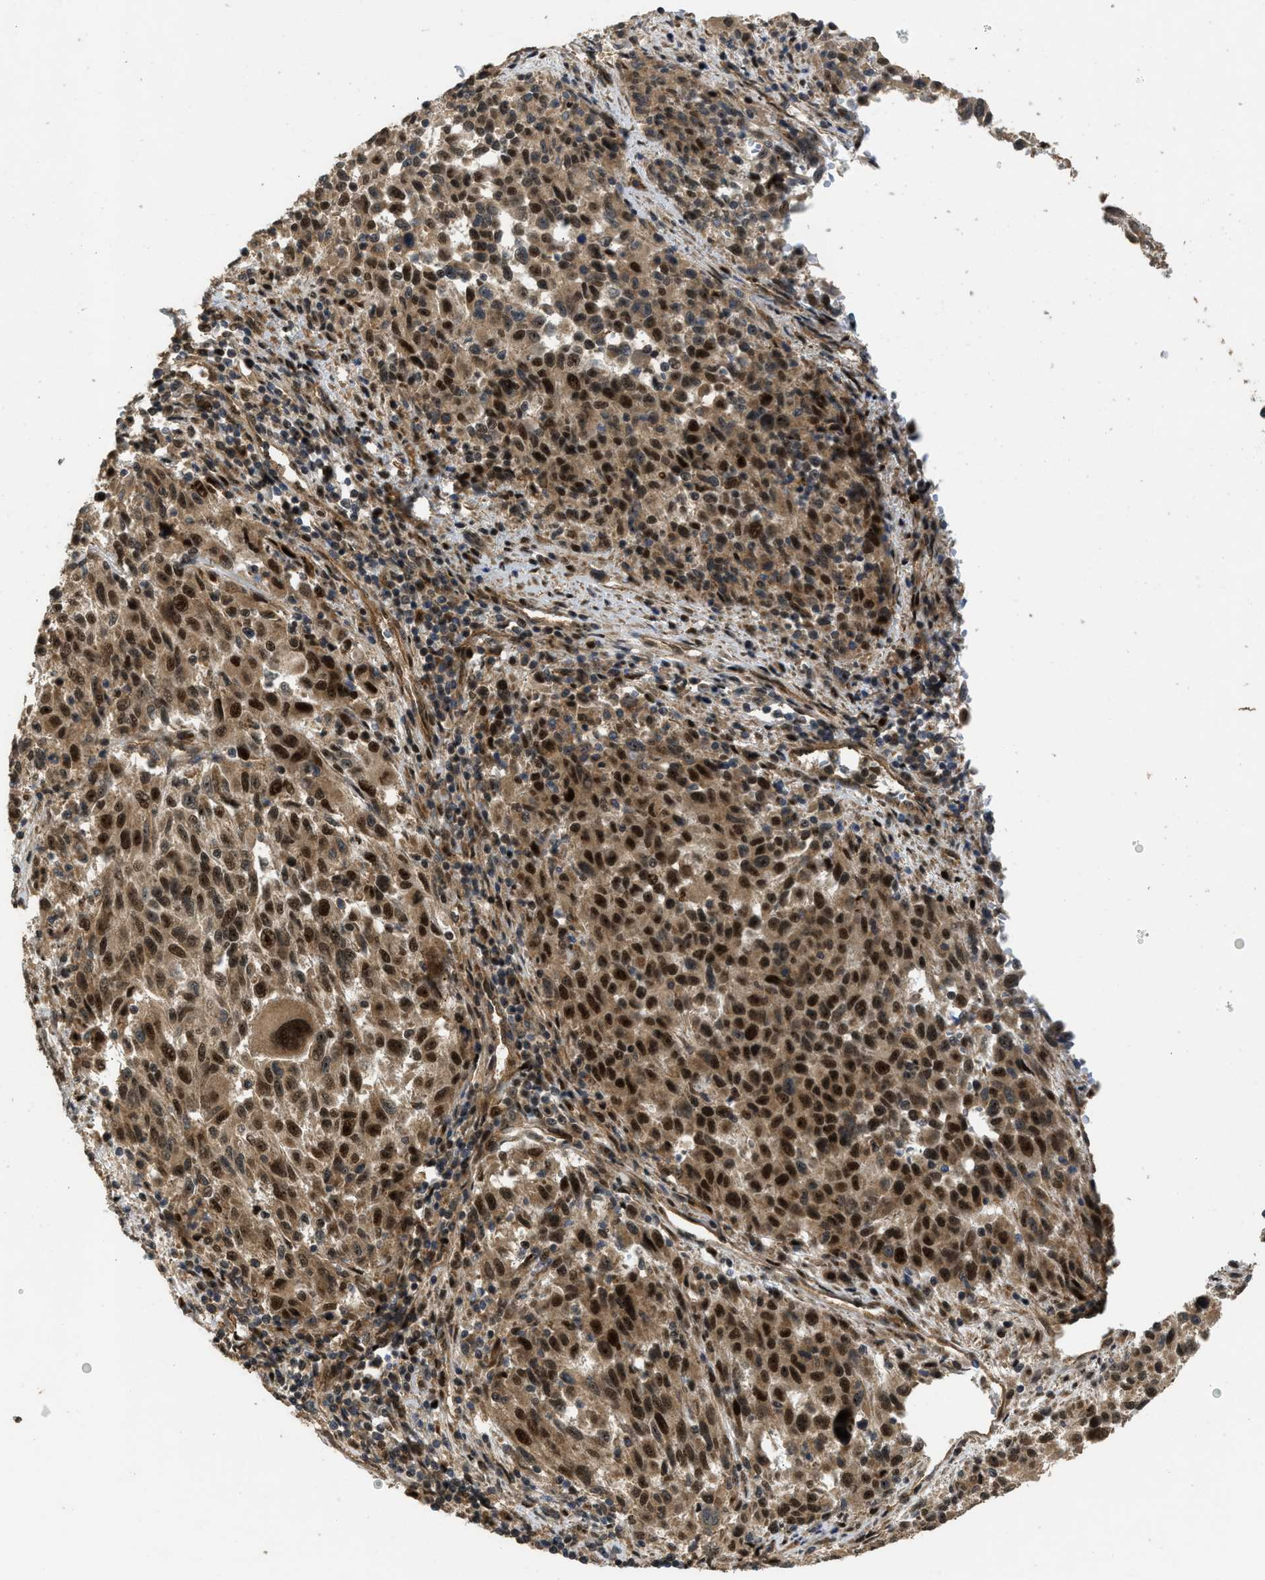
{"staining": {"intensity": "strong", "quantity": ">75%", "location": "cytoplasmic/membranous,nuclear"}, "tissue": "melanoma", "cell_type": "Tumor cells", "image_type": "cancer", "snomed": [{"axis": "morphology", "description": "Malignant melanoma, Metastatic site"}, {"axis": "topography", "description": "Lymph node"}], "caption": "Human melanoma stained for a protein (brown) shows strong cytoplasmic/membranous and nuclear positive expression in approximately >75% of tumor cells.", "gene": "GET1", "patient": {"sex": "male", "age": 61}}